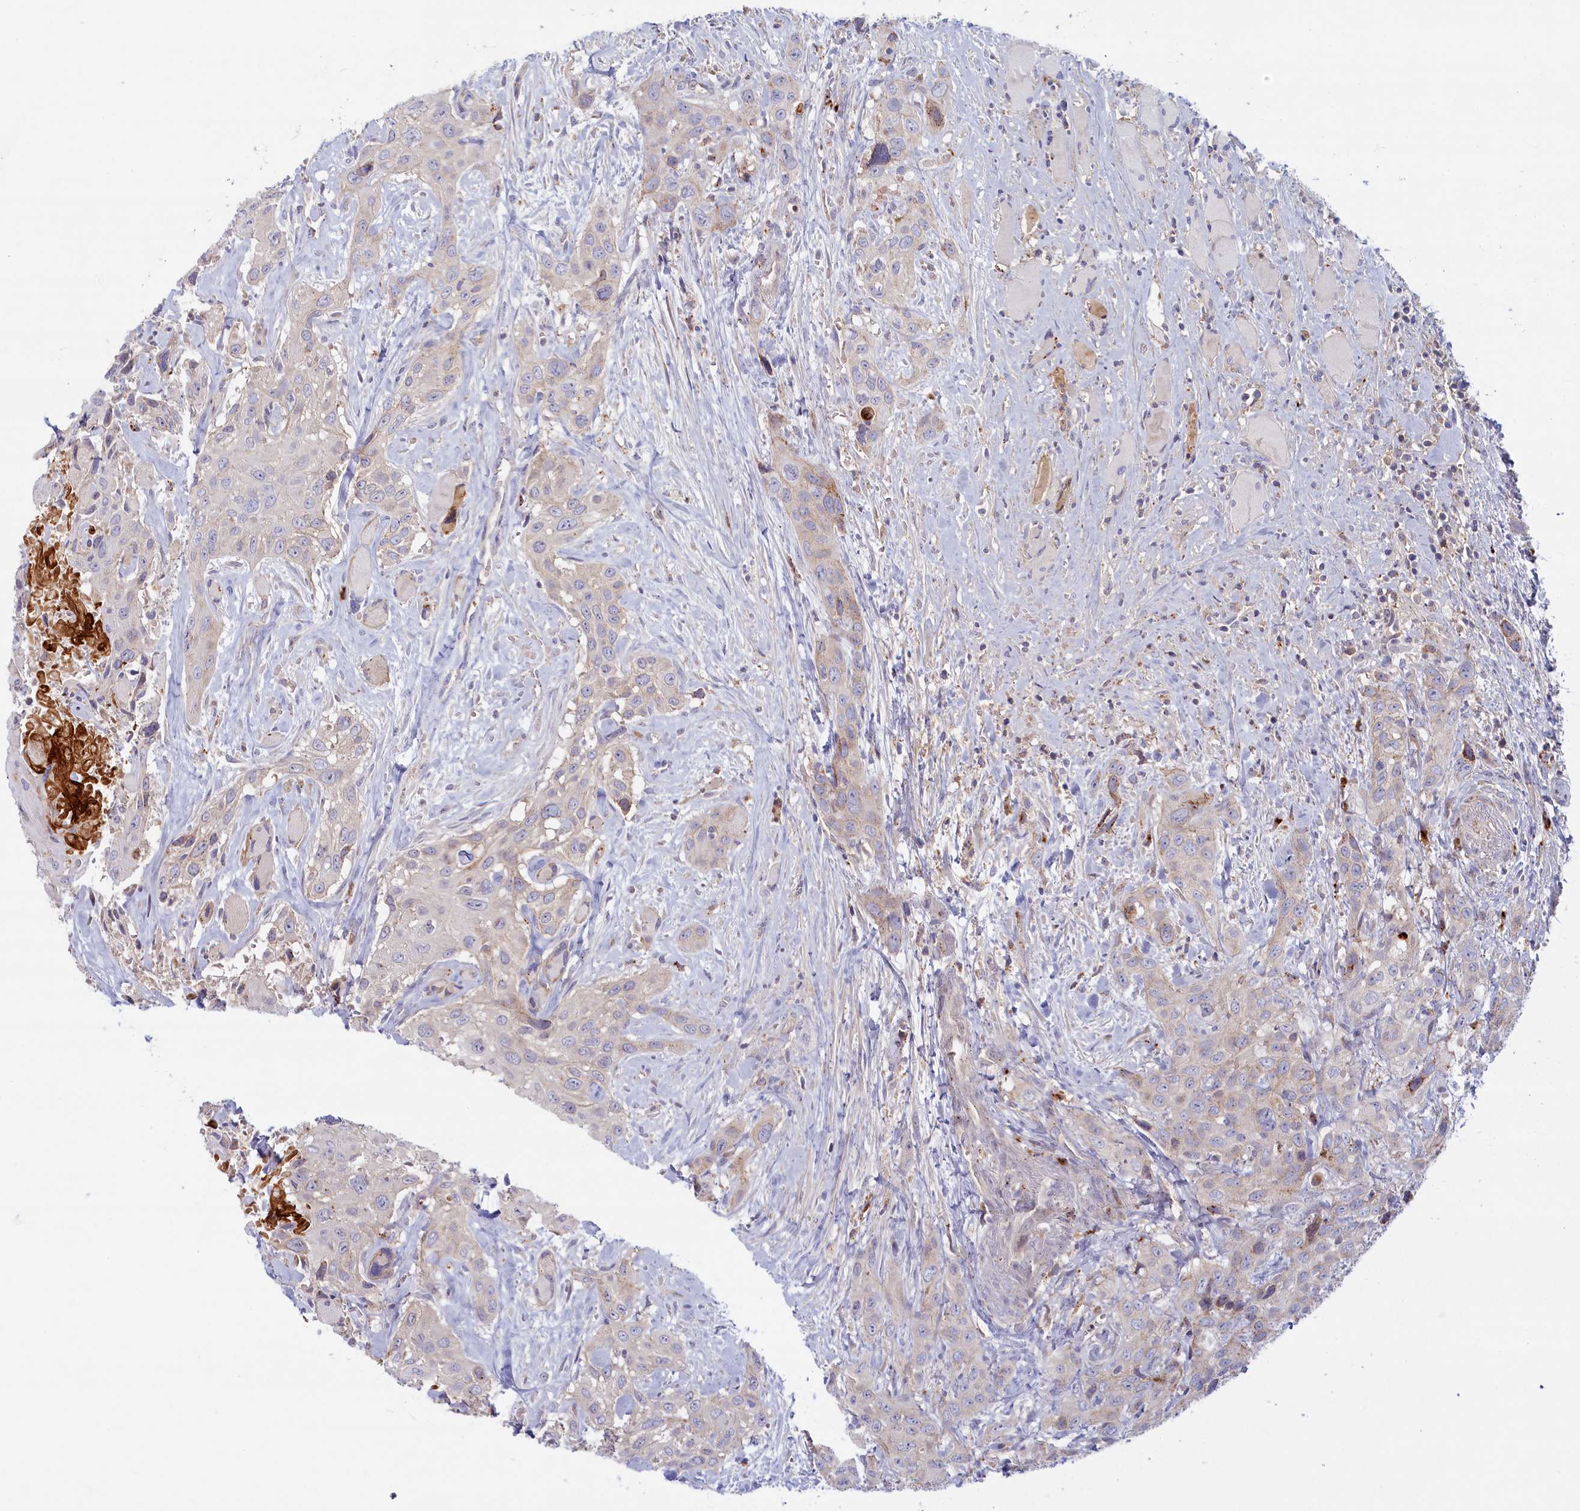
{"staining": {"intensity": "negative", "quantity": "none", "location": "none"}, "tissue": "head and neck cancer", "cell_type": "Tumor cells", "image_type": "cancer", "snomed": [{"axis": "morphology", "description": "Squamous cell carcinoma, NOS"}, {"axis": "topography", "description": "Head-Neck"}], "caption": "High power microscopy image of an immunohistochemistry image of squamous cell carcinoma (head and neck), revealing no significant positivity in tumor cells.", "gene": "FCSK", "patient": {"sex": "male", "age": 81}}